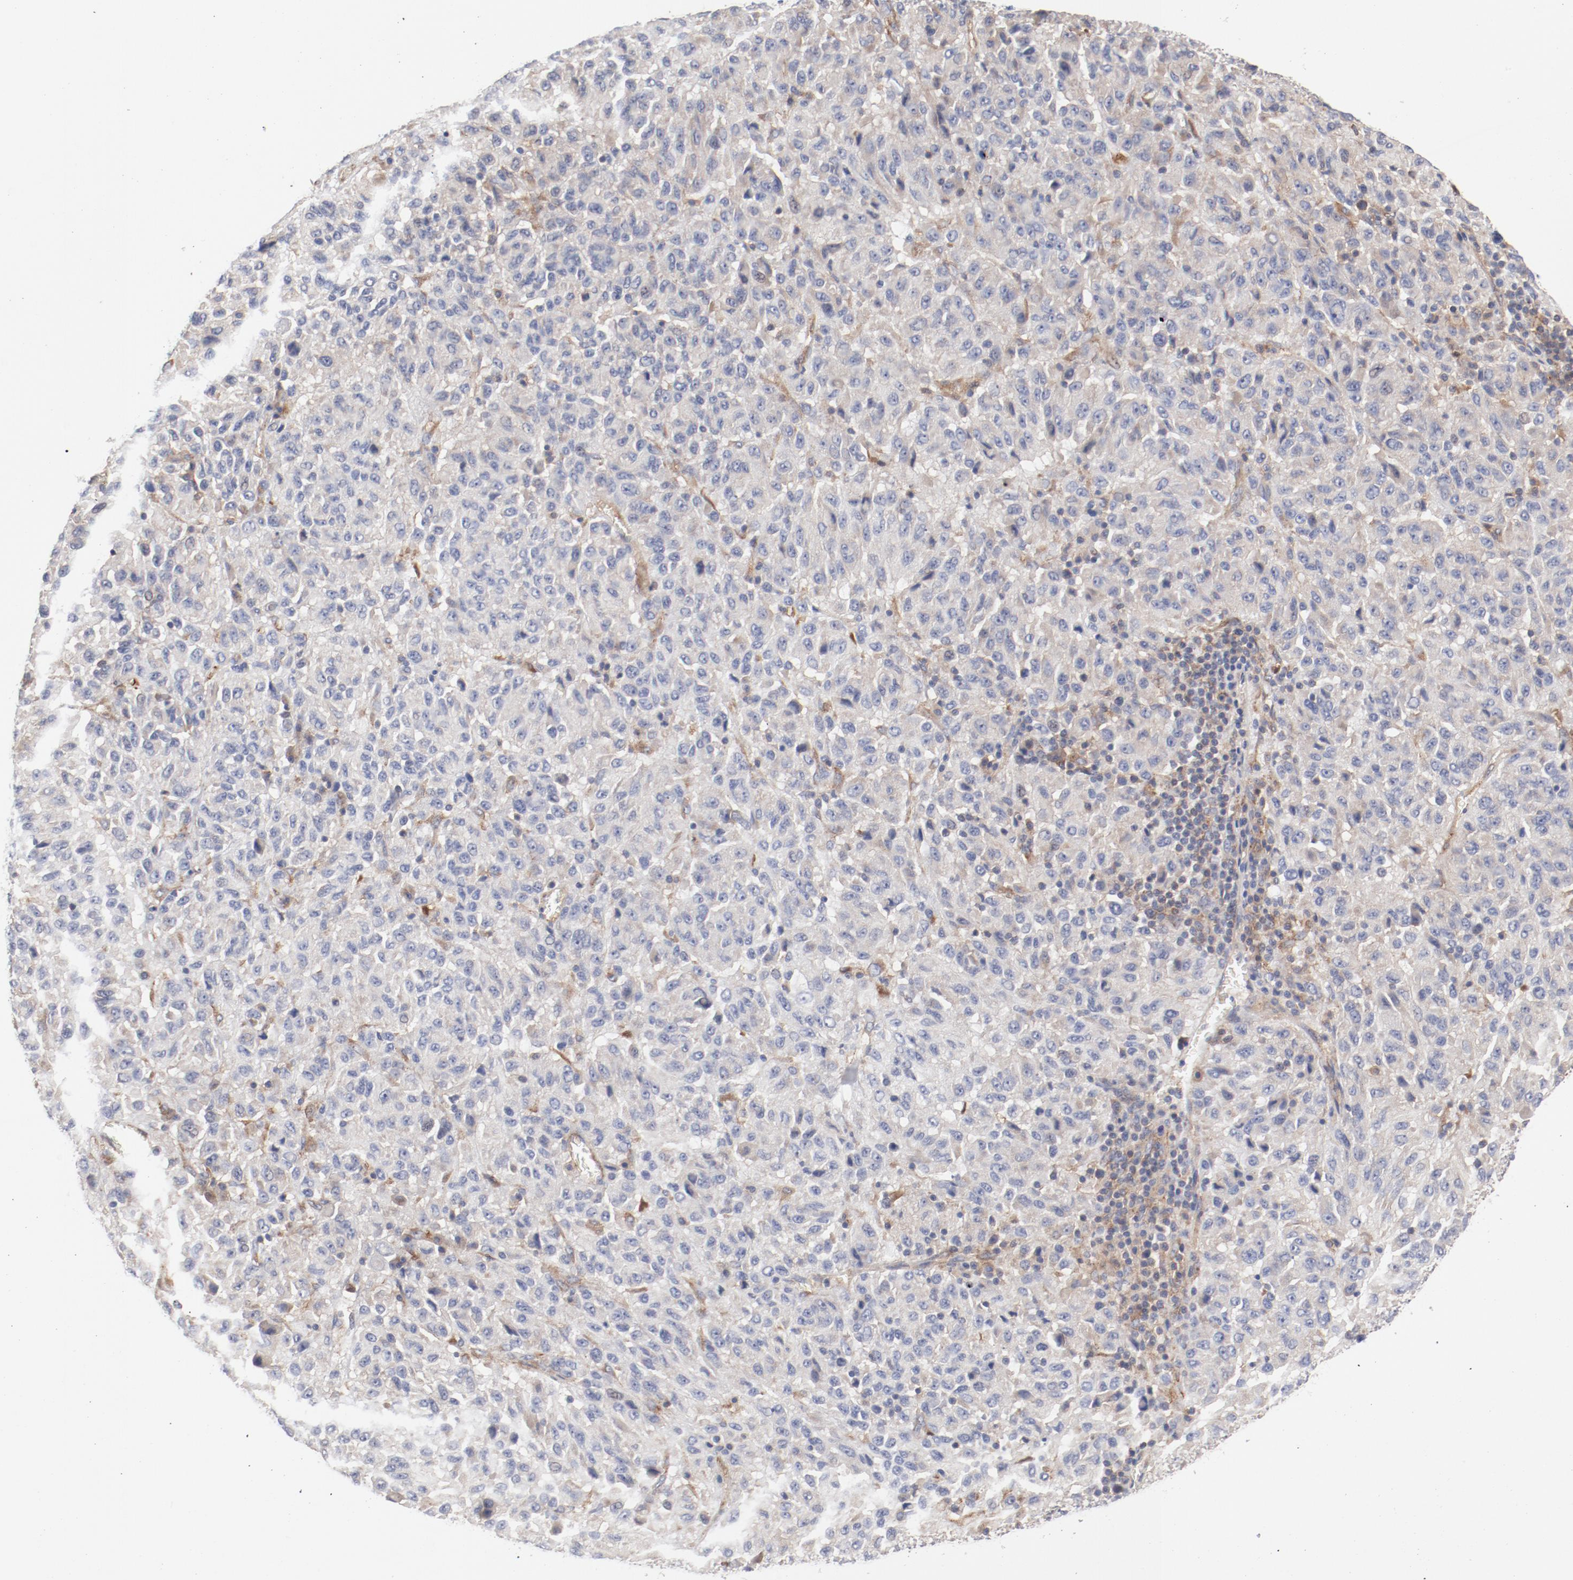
{"staining": {"intensity": "moderate", "quantity": "<25%", "location": "cytoplasmic/membranous"}, "tissue": "melanoma", "cell_type": "Tumor cells", "image_type": "cancer", "snomed": [{"axis": "morphology", "description": "Malignant melanoma, Metastatic site"}, {"axis": "topography", "description": "Lung"}], "caption": "A brown stain highlights moderate cytoplasmic/membranous expression of a protein in human melanoma tumor cells.", "gene": "AP2A1", "patient": {"sex": "male", "age": 64}}